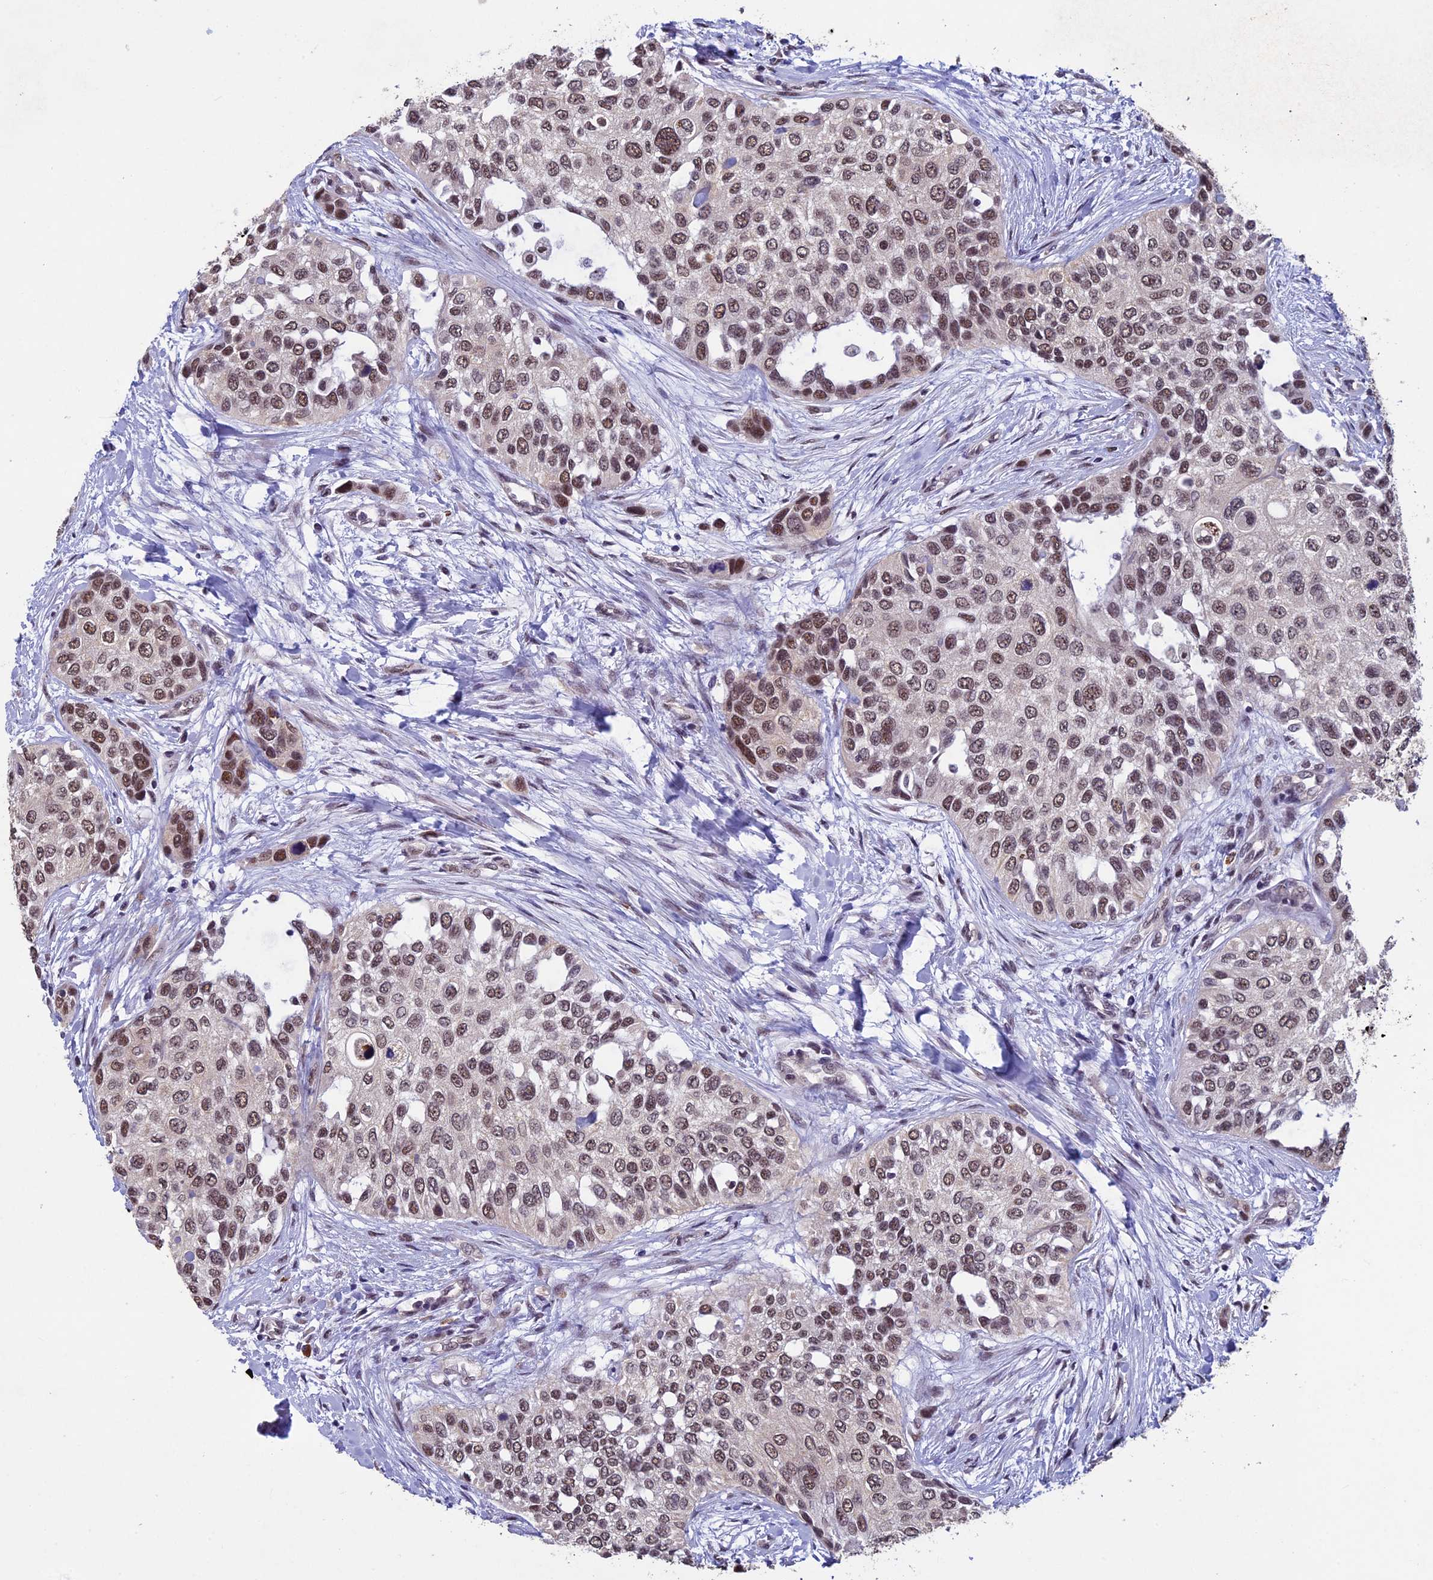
{"staining": {"intensity": "moderate", "quantity": ">75%", "location": "nuclear"}, "tissue": "urothelial cancer", "cell_type": "Tumor cells", "image_type": "cancer", "snomed": [{"axis": "morphology", "description": "Normal tissue, NOS"}, {"axis": "morphology", "description": "Urothelial carcinoma, High grade"}, {"axis": "topography", "description": "Vascular tissue"}, {"axis": "topography", "description": "Urinary bladder"}], "caption": "Brown immunohistochemical staining in human high-grade urothelial carcinoma shows moderate nuclear positivity in approximately >75% of tumor cells. (brown staining indicates protein expression, while blue staining denotes nuclei).", "gene": "RNF40", "patient": {"sex": "female", "age": 56}}